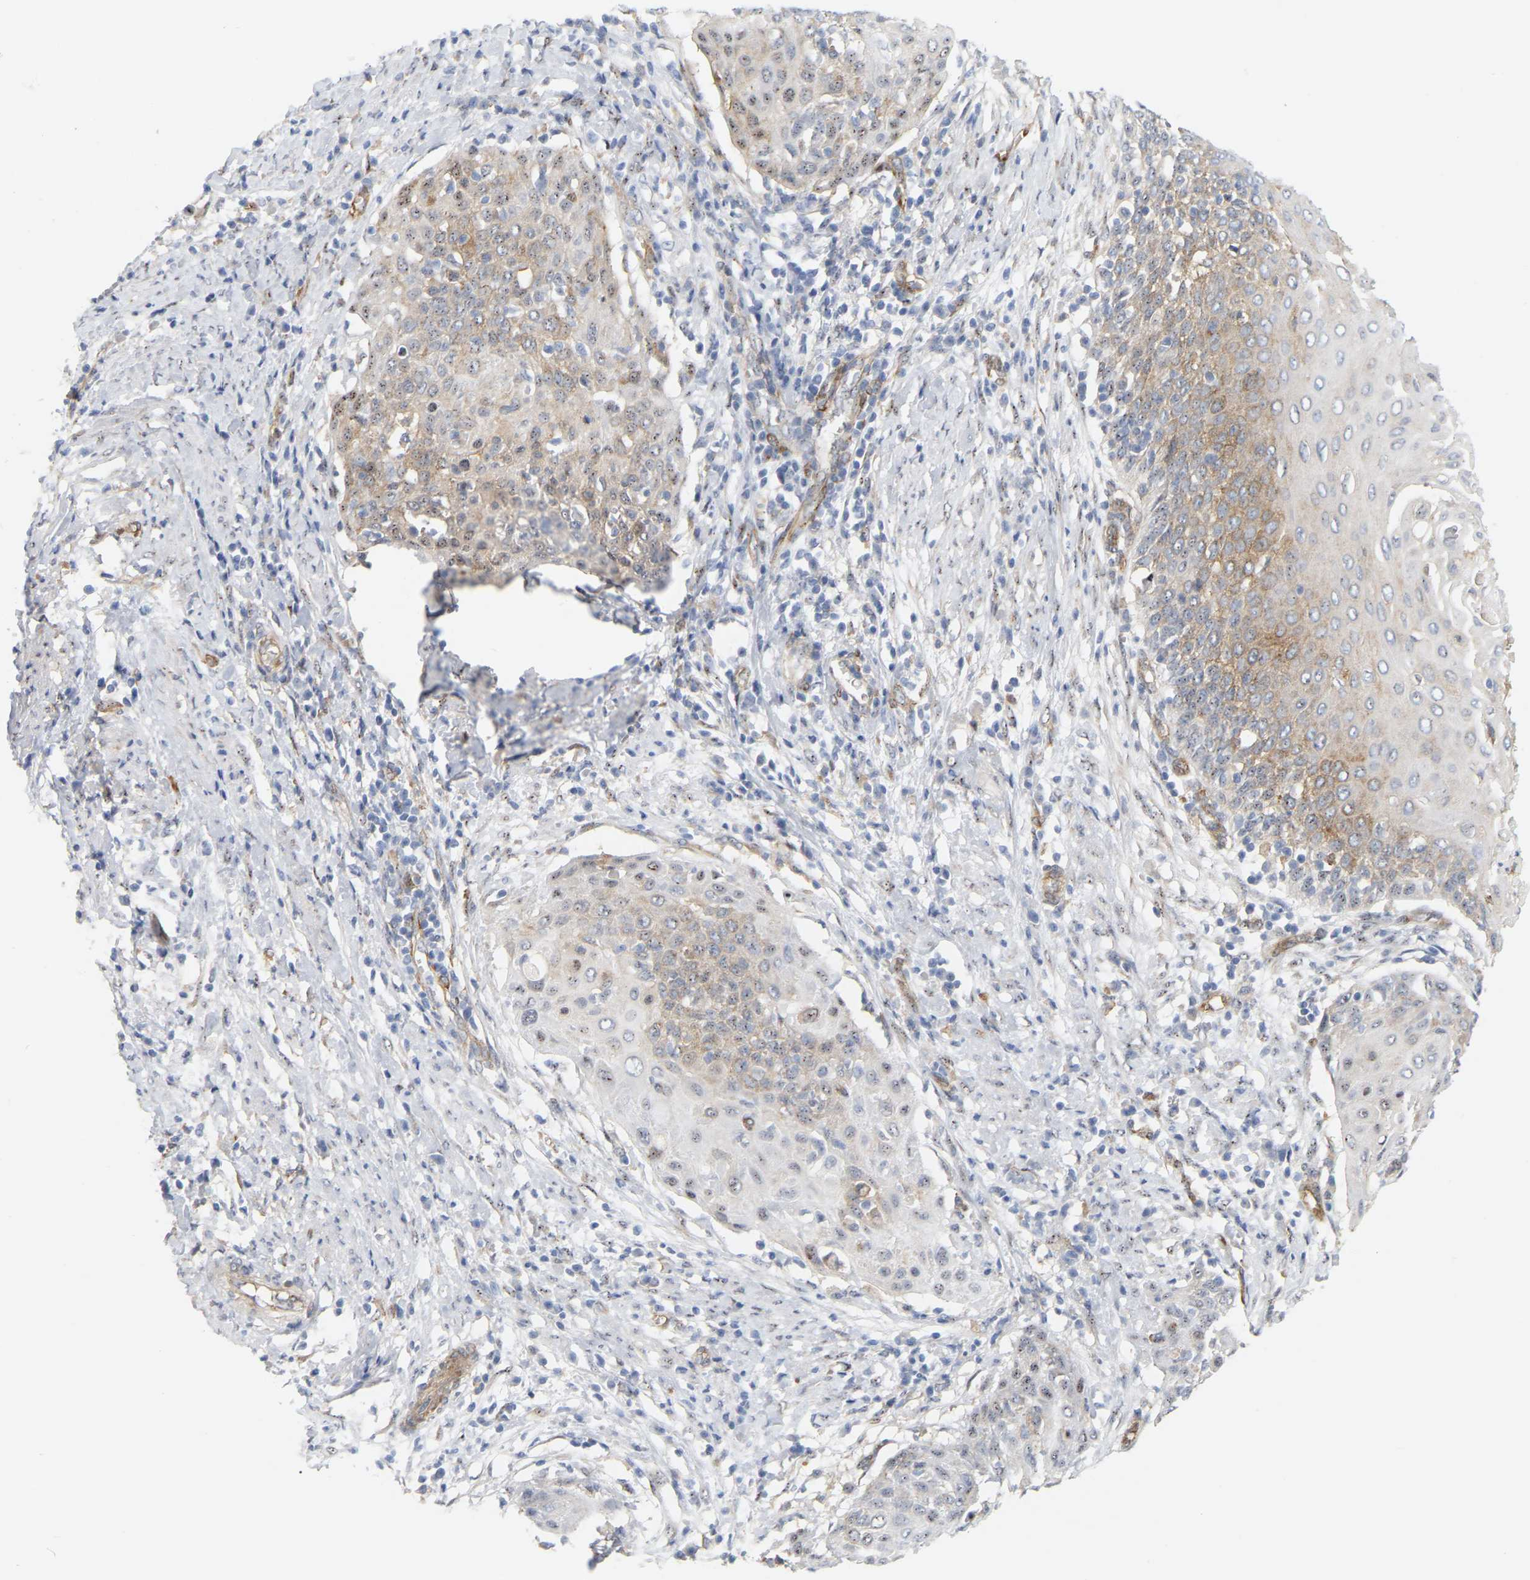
{"staining": {"intensity": "moderate", "quantity": "25%-75%", "location": "cytoplasmic/membranous"}, "tissue": "cervical cancer", "cell_type": "Tumor cells", "image_type": "cancer", "snomed": [{"axis": "morphology", "description": "Squamous cell carcinoma, NOS"}, {"axis": "topography", "description": "Cervix"}], "caption": "Brown immunohistochemical staining in human cervical cancer (squamous cell carcinoma) demonstrates moderate cytoplasmic/membranous positivity in approximately 25%-75% of tumor cells. (DAB (3,3'-diaminobenzidine) = brown stain, brightfield microscopy at high magnification).", "gene": "RAPH1", "patient": {"sex": "female", "age": 39}}